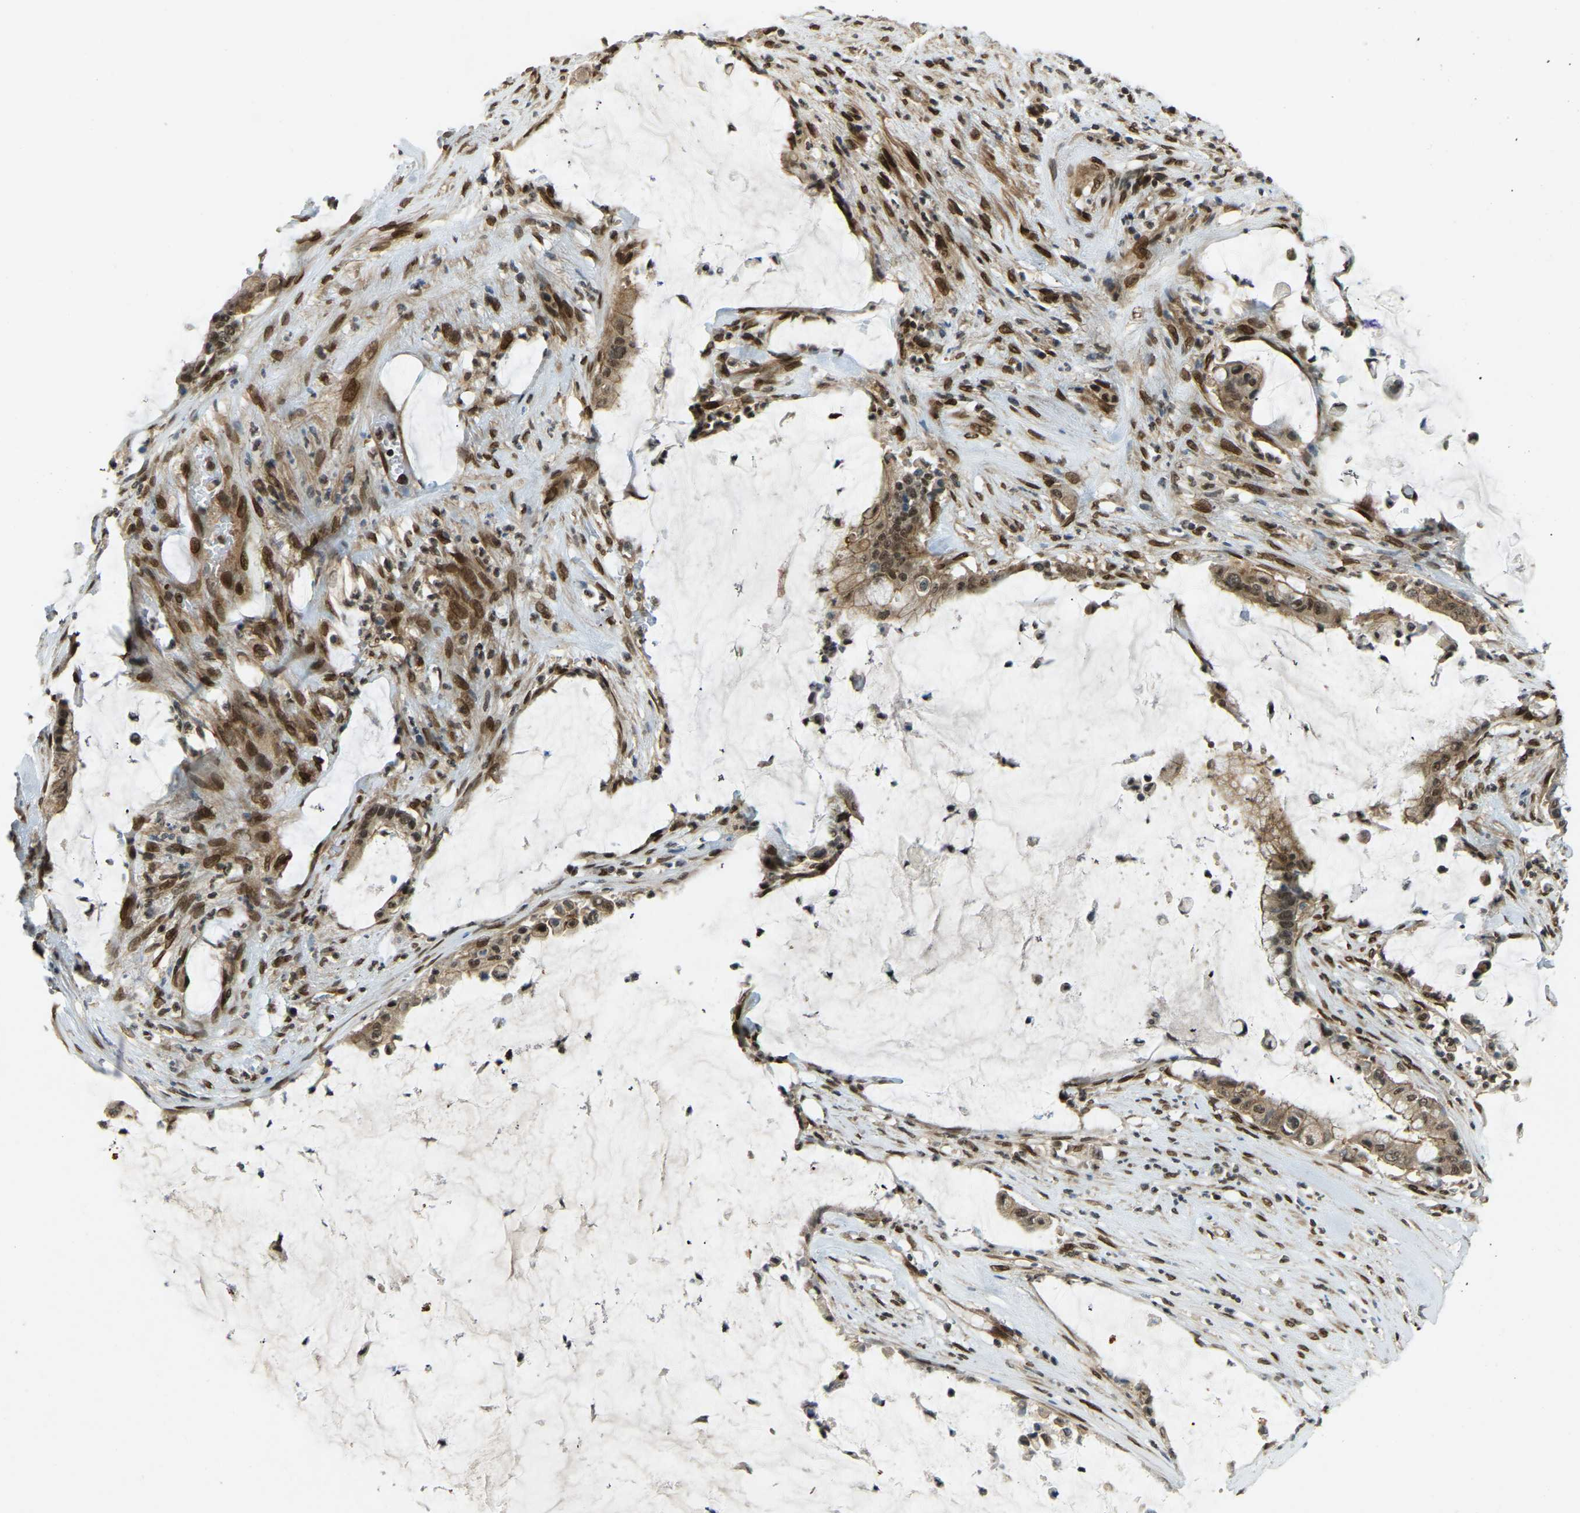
{"staining": {"intensity": "moderate", "quantity": ">75%", "location": "cytoplasmic/membranous,nuclear"}, "tissue": "pancreatic cancer", "cell_type": "Tumor cells", "image_type": "cancer", "snomed": [{"axis": "morphology", "description": "Adenocarcinoma, NOS"}, {"axis": "topography", "description": "Pancreas"}], "caption": "High-power microscopy captured an immunohistochemistry image of adenocarcinoma (pancreatic), revealing moderate cytoplasmic/membranous and nuclear expression in approximately >75% of tumor cells.", "gene": "SYNE1", "patient": {"sex": "male", "age": 41}}